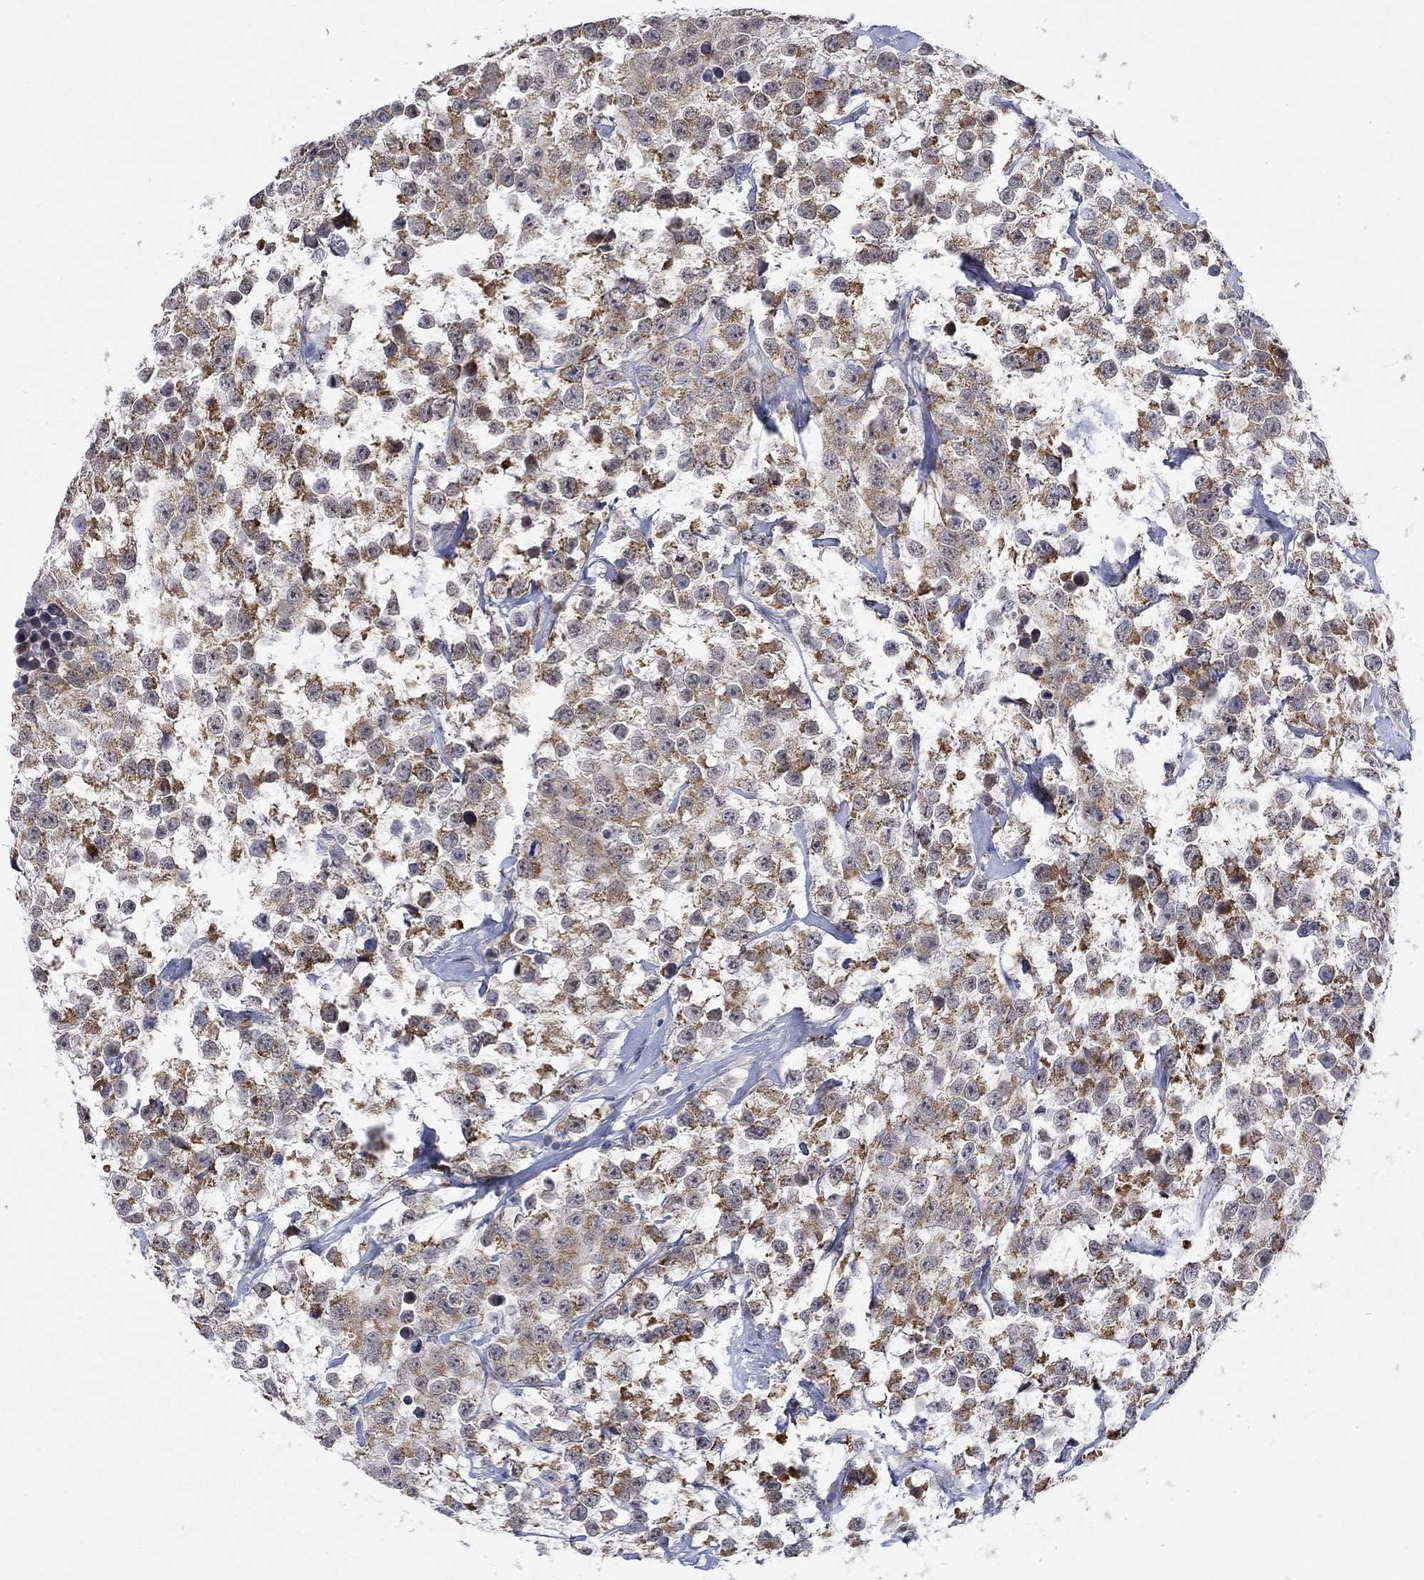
{"staining": {"intensity": "strong", "quantity": "25%-75%", "location": "cytoplasmic/membranous"}, "tissue": "testis cancer", "cell_type": "Tumor cells", "image_type": "cancer", "snomed": [{"axis": "morphology", "description": "Seminoma, NOS"}, {"axis": "topography", "description": "Testis"}], "caption": "Testis cancer (seminoma) stained for a protein (brown) exhibits strong cytoplasmic/membranous positive staining in about 25%-75% of tumor cells.", "gene": "WASF1", "patient": {"sex": "male", "age": 59}}